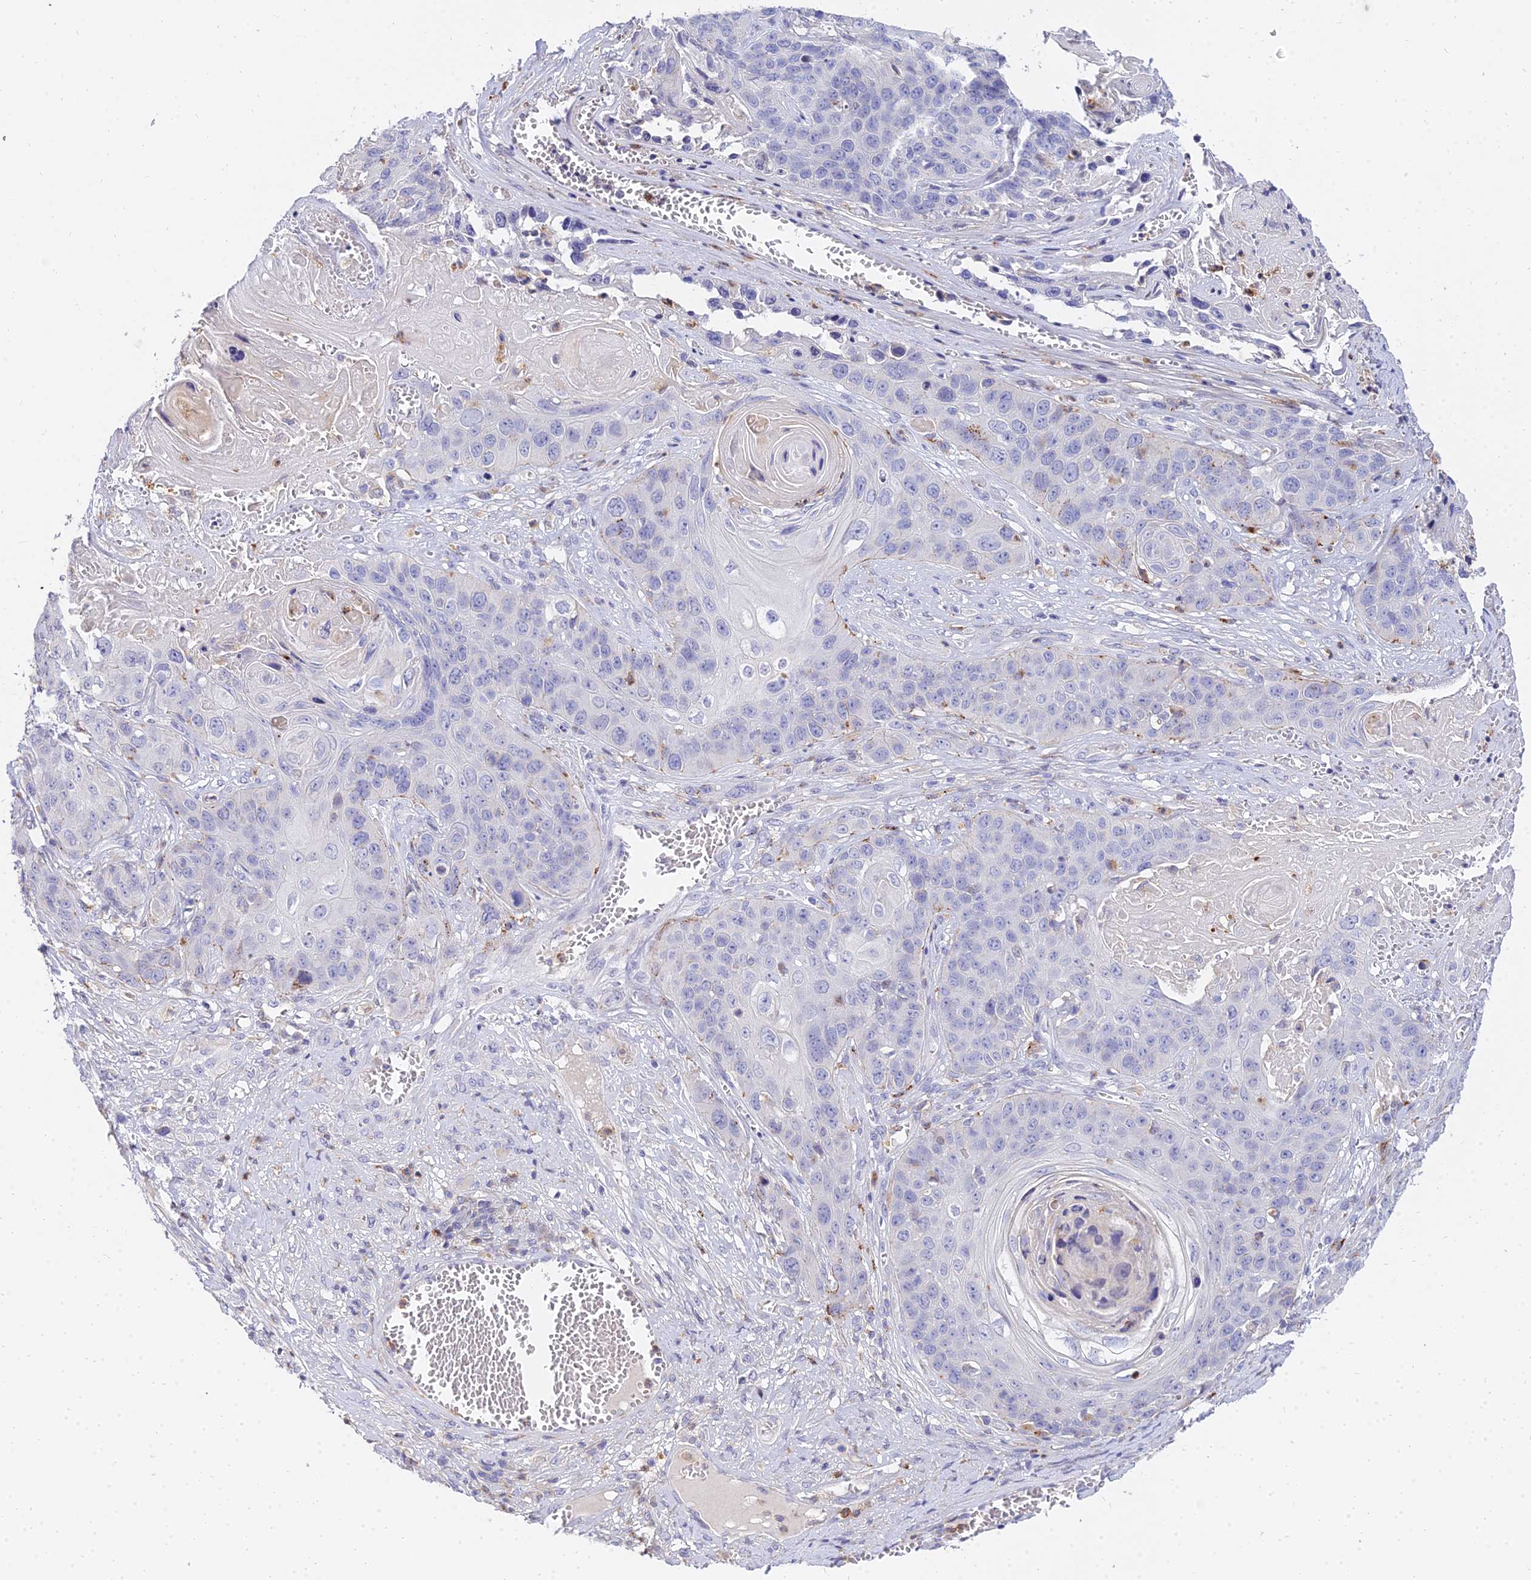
{"staining": {"intensity": "negative", "quantity": "none", "location": "none"}, "tissue": "skin cancer", "cell_type": "Tumor cells", "image_type": "cancer", "snomed": [{"axis": "morphology", "description": "Squamous cell carcinoma, NOS"}, {"axis": "topography", "description": "Skin"}], "caption": "Human skin cancer (squamous cell carcinoma) stained for a protein using immunohistochemistry displays no expression in tumor cells.", "gene": "VWC2L", "patient": {"sex": "male", "age": 55}}